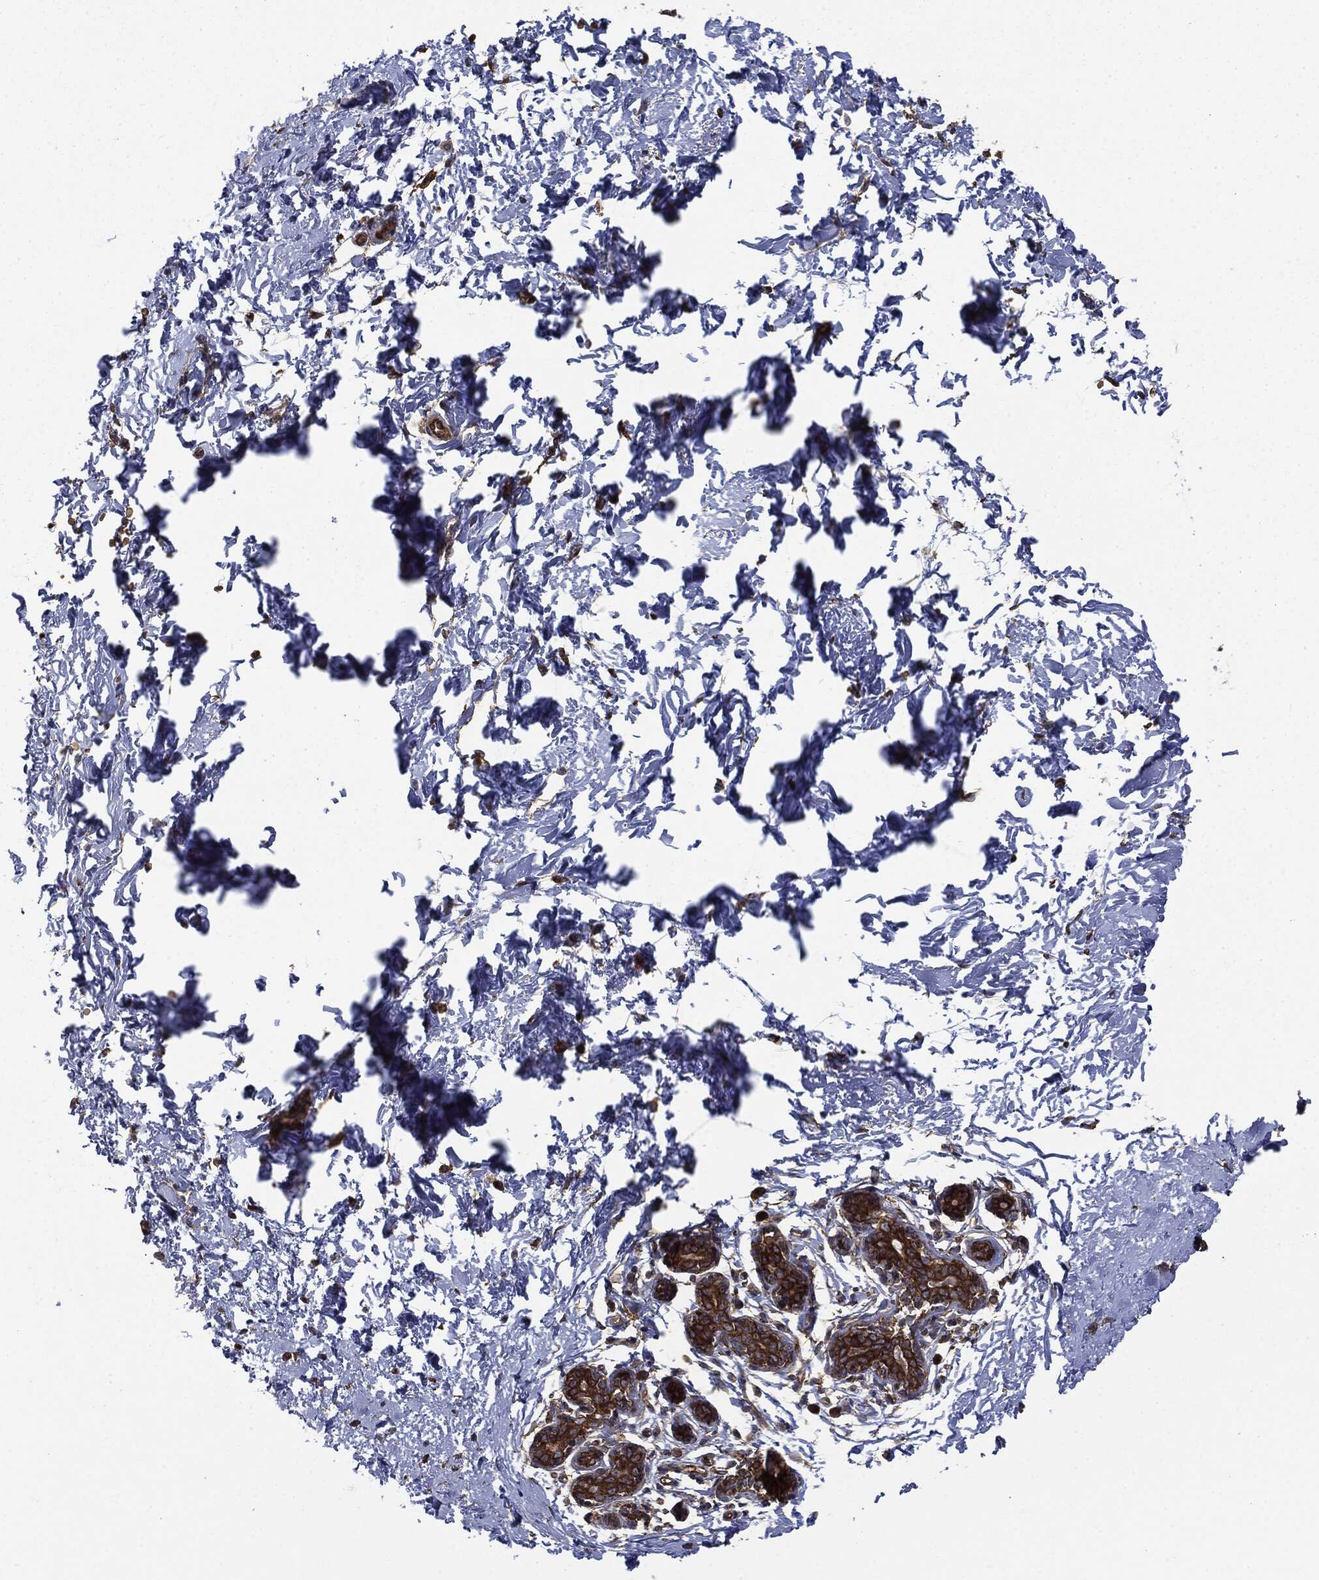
{"staining": {"intensity": "strong", "quantity": ">75%", "location": "cytoplasmic/membranous"}, "tissue": "breast", "cell_type": "Glandular cells", "image_type": "normal", "snomed": [{"axis": "morphology", "description": "Normal tissue, NOS"}, {"axis": "topography", "description": "Breast"}], "caption": "IHC staining of normal breast, which displays high levels of strong cytoplasmic/membranous expression in about >75% of glandular cells indicating strong cytoplasmic/membranous protein expression. The staining was performed using DAB (3,3'-diaminobenzidine) (brown) for protein detection and nuclei were counterstained in hematoxylin (blue).", "gene": "EIF2AK2", "patient": {"sex": "female", "age": 37}}